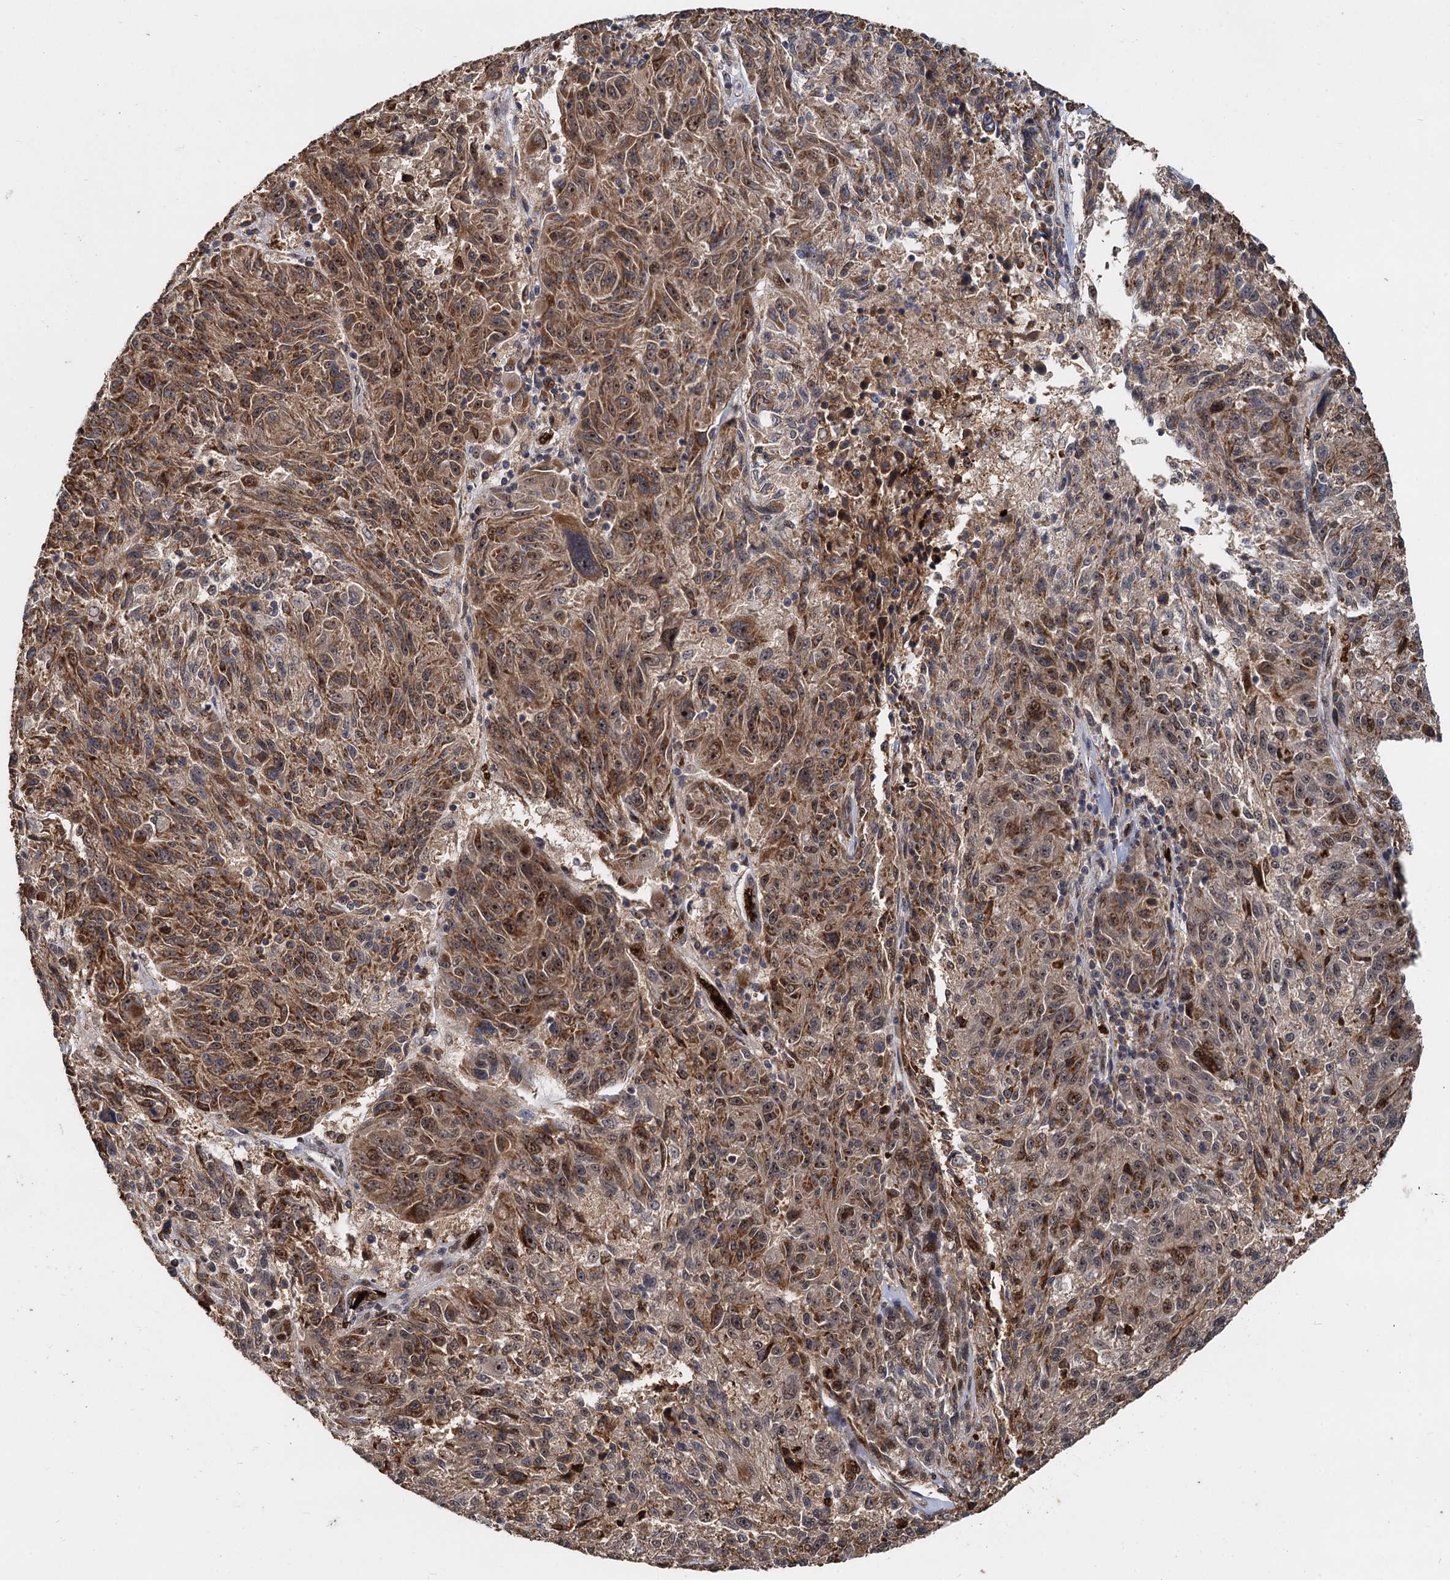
{"staining": {"intensity": "moderate", "quantity": ">75%", "location": "cytoplasmic/membranous,nuclear"}, "tissue": "melanoma", "cell_type": "Tumor cells", "image_type": "cancer", "snomed": [{"axis": "morphology", "description": "Malignant melanoma, NOS"}, {"axis": "topography", "description": "Skin"}], "caption": "High-power microscopy captured an IHC histopathology image of melanoma, revealing moderate cytoplasmic/membranous and nuclear staining in about >75% of tumor cells.", "gene": "FANCI", "patient": {"sex": "male", "age": 53}}